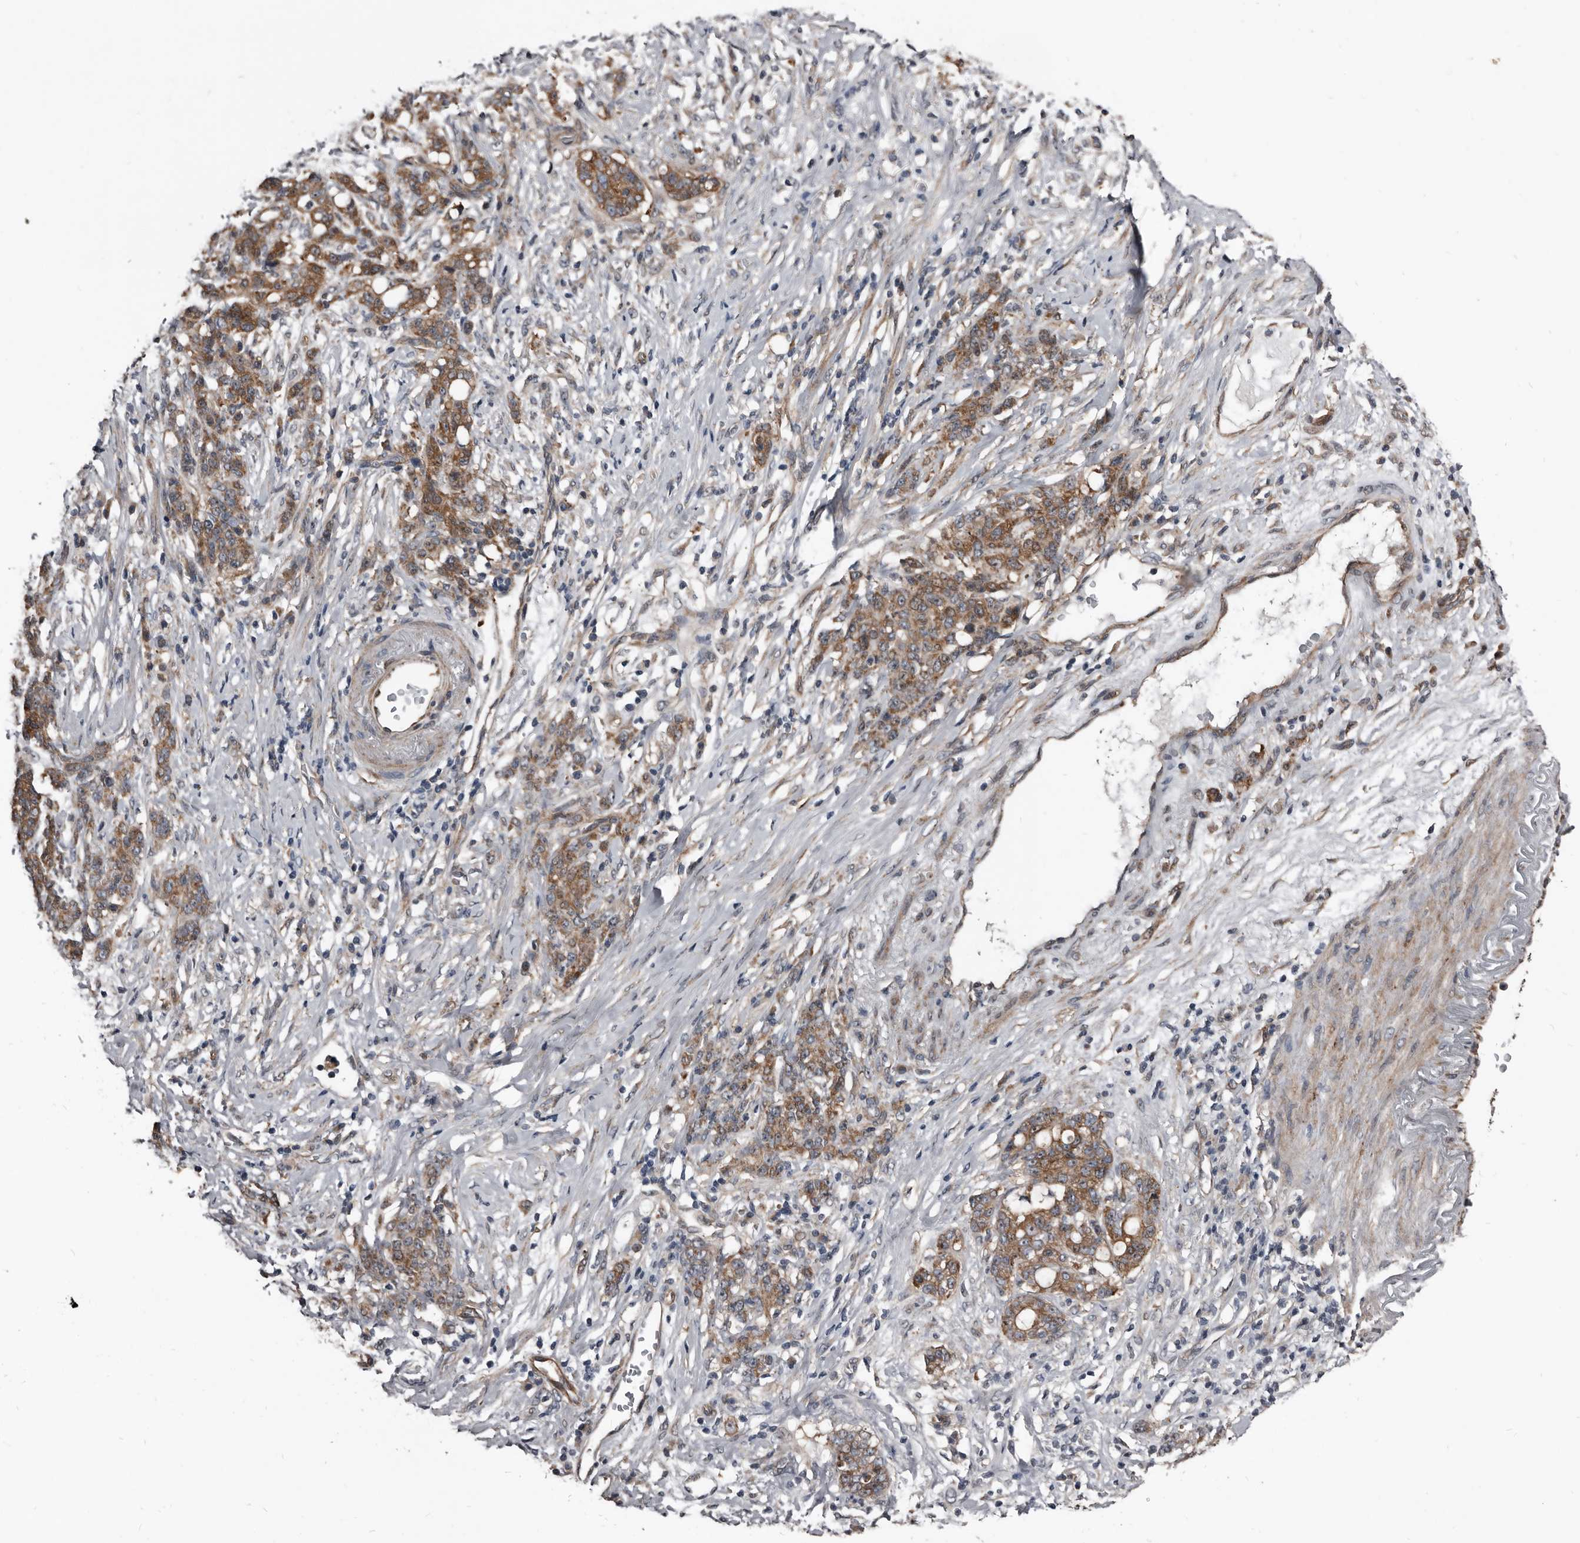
{"staining": {"intensity": "moderate", "quantity": ">75%", "location": "cytoplasmic/membranous"}, "tissue": "stomach cancer", "cell_type": "Tumor cells", "image_type": "cancer", "snomed": [{"axis": "morphology", "description": "Adenocarcinoma, NOS"}, {"axis": "topography", "description": "Stomach, lower"}], "caption": "Immunohistochemical staining of stomach cancer displays moderate cytoplasmic/membranous protein positivity in about >75% of tumor cells.", "gene": "DHPS", "patient": {"sex": "male", "age": 88}}